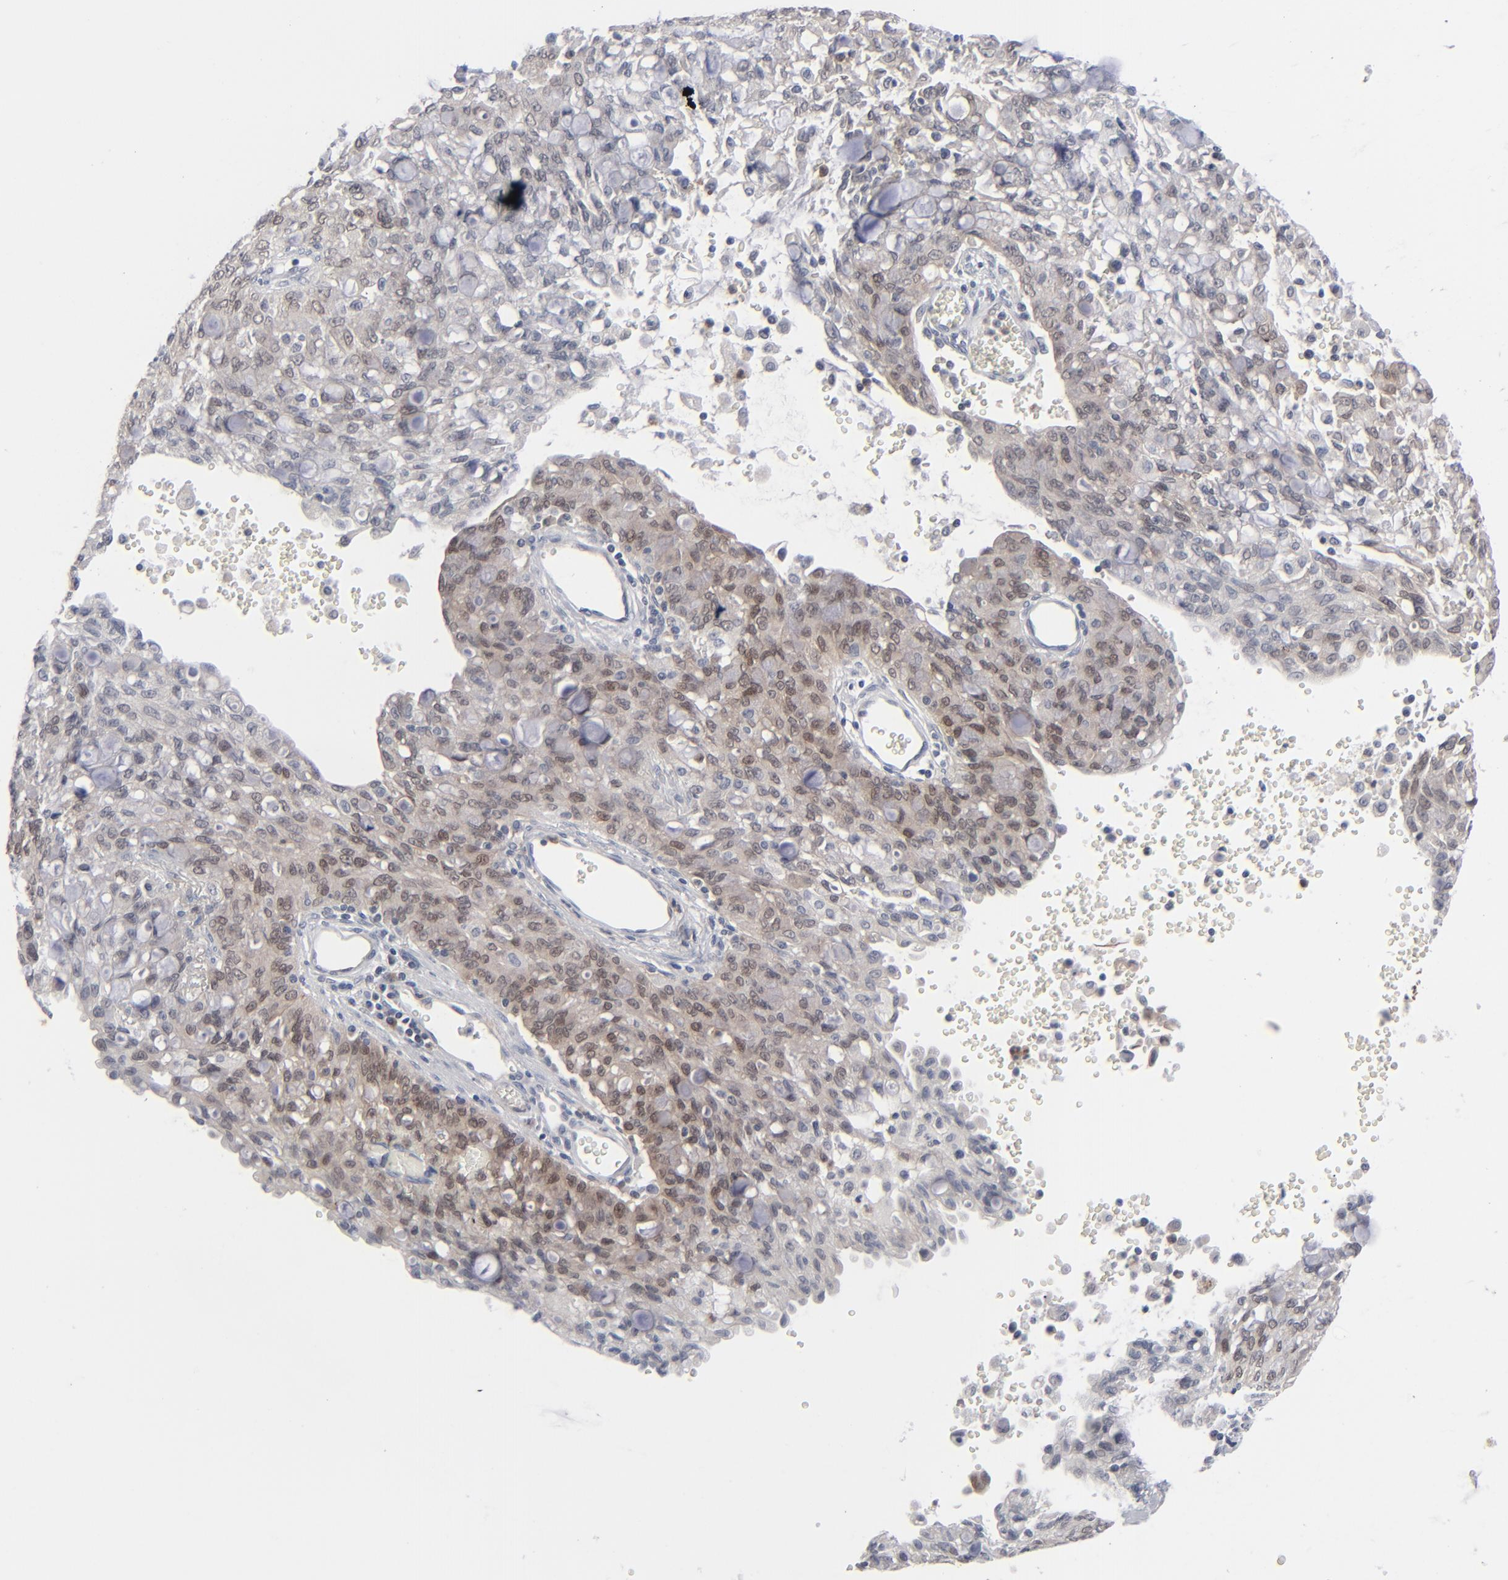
{"staining": {"intensity": "weak", "quantity": ">75%", "location": "cytoplasmic/membranous"}, "tissue": "lung cancer", "cell_type": "Tumor cells", "image_type": "cancer", "snomed": [{"axis": "morphology", "description": "Adenocarcinoma, NOS"}, {"axis": "topography", "description": "Lung"}], "caption": "Weak cytoplasmic/membranous protein staining is seen in about >75% of tumor cells in adenocarcinoma (lung). (brown staining indicates protein expression, while blue staining denotes nuclei).", "gene": "POF1B", "patient": {"sex": "female", "age": 44}}